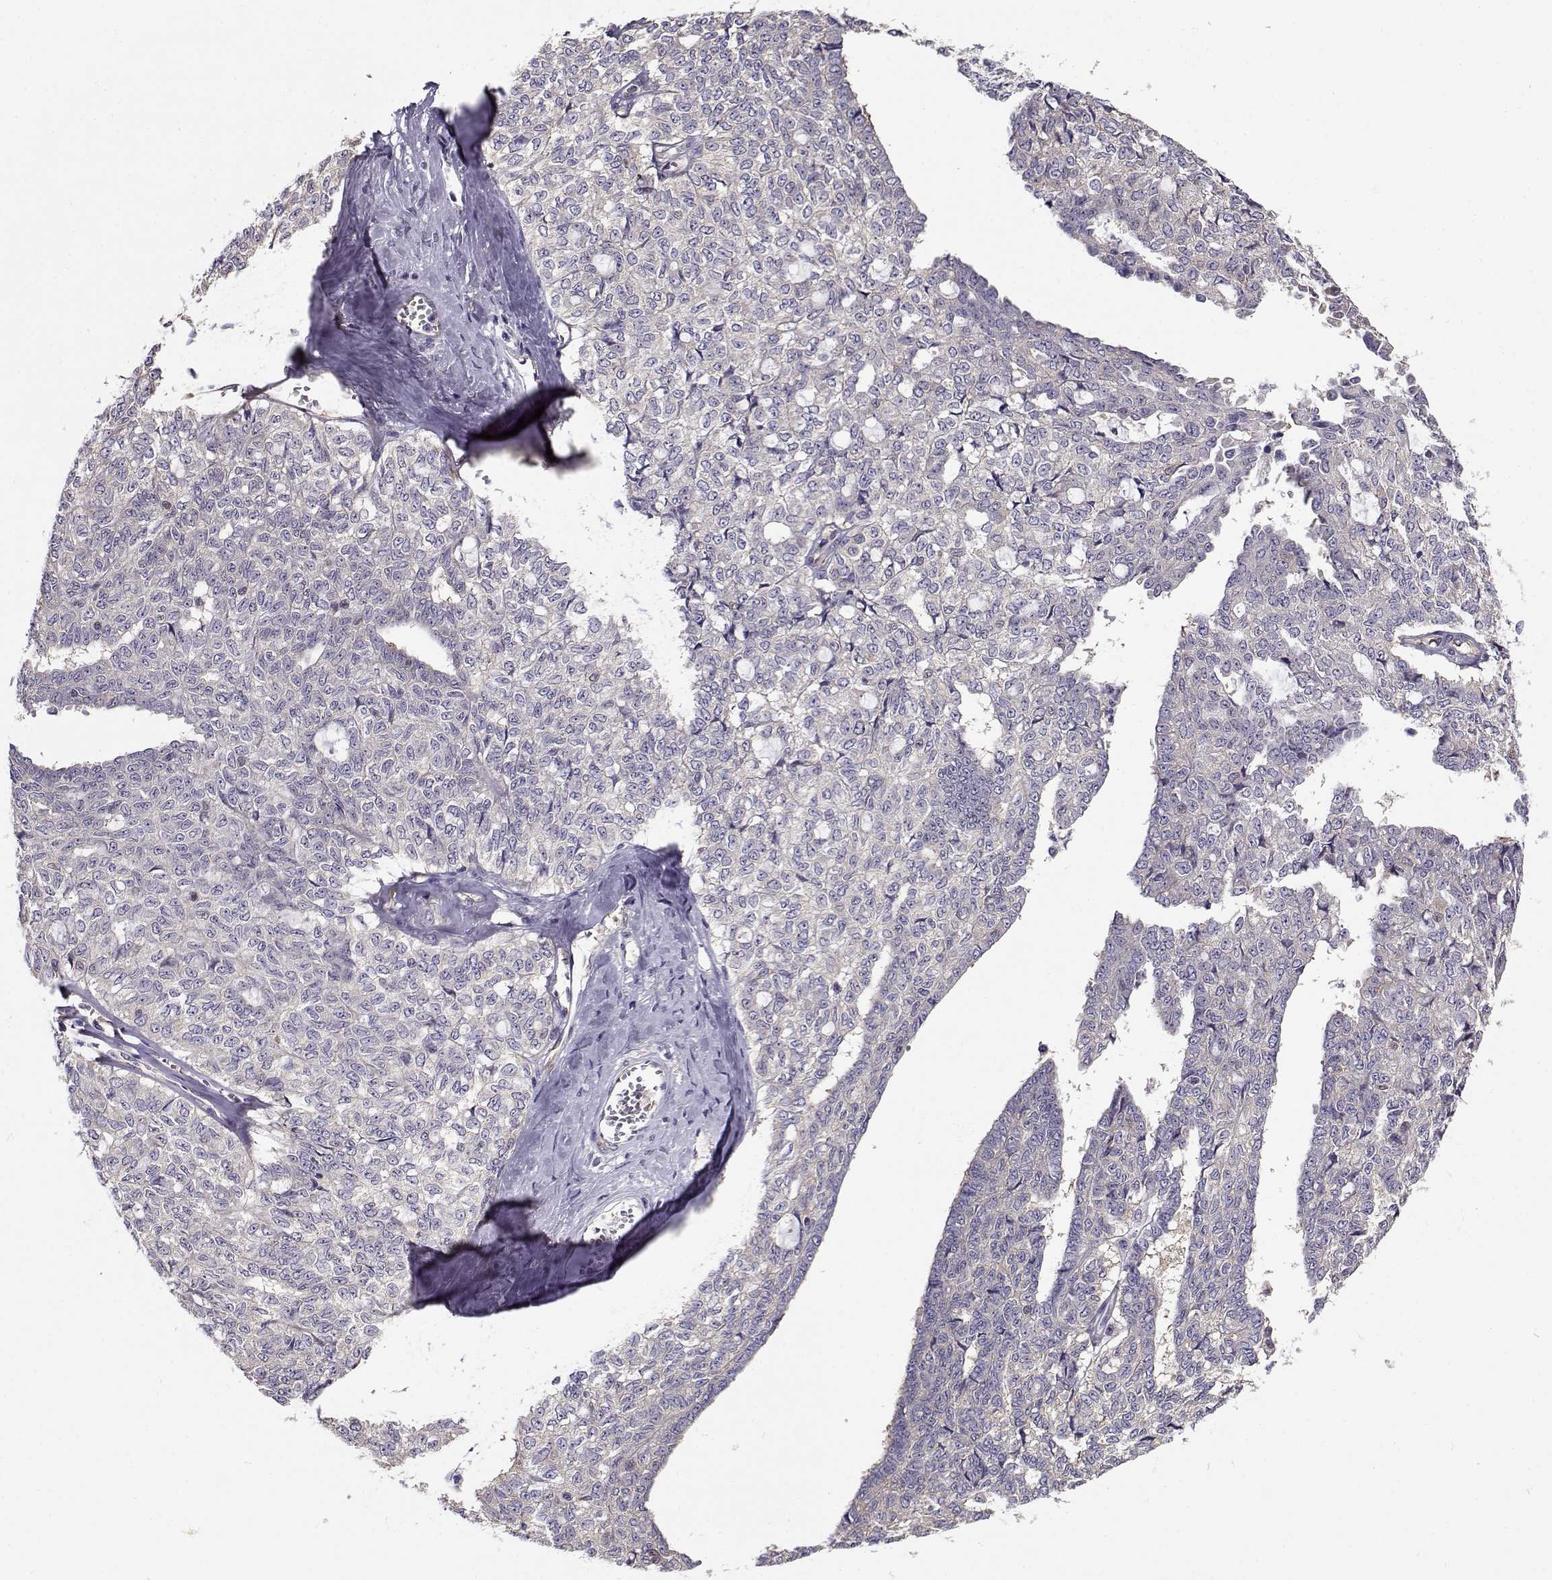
{"staining": {"intensity": "negative", "quantity": "none", "location": "none"}, "tissue": "ovarian cancer", "cell_type": "Tumor cells", "image_type": "cancer", "snomed": [{"axis": "morphology", "description": "Cystadenocarcinoma, serous, NOS"}, {"axis": "topography", "description": "Ovary"}], "caption": "This is an immunohistochemistry (IHC) image of human ovarian serous cystadenocarcinoma. There is no positivity in tumor cells.", "gene": "BEND6", "patient": {"sex": "female", "age": 71}}